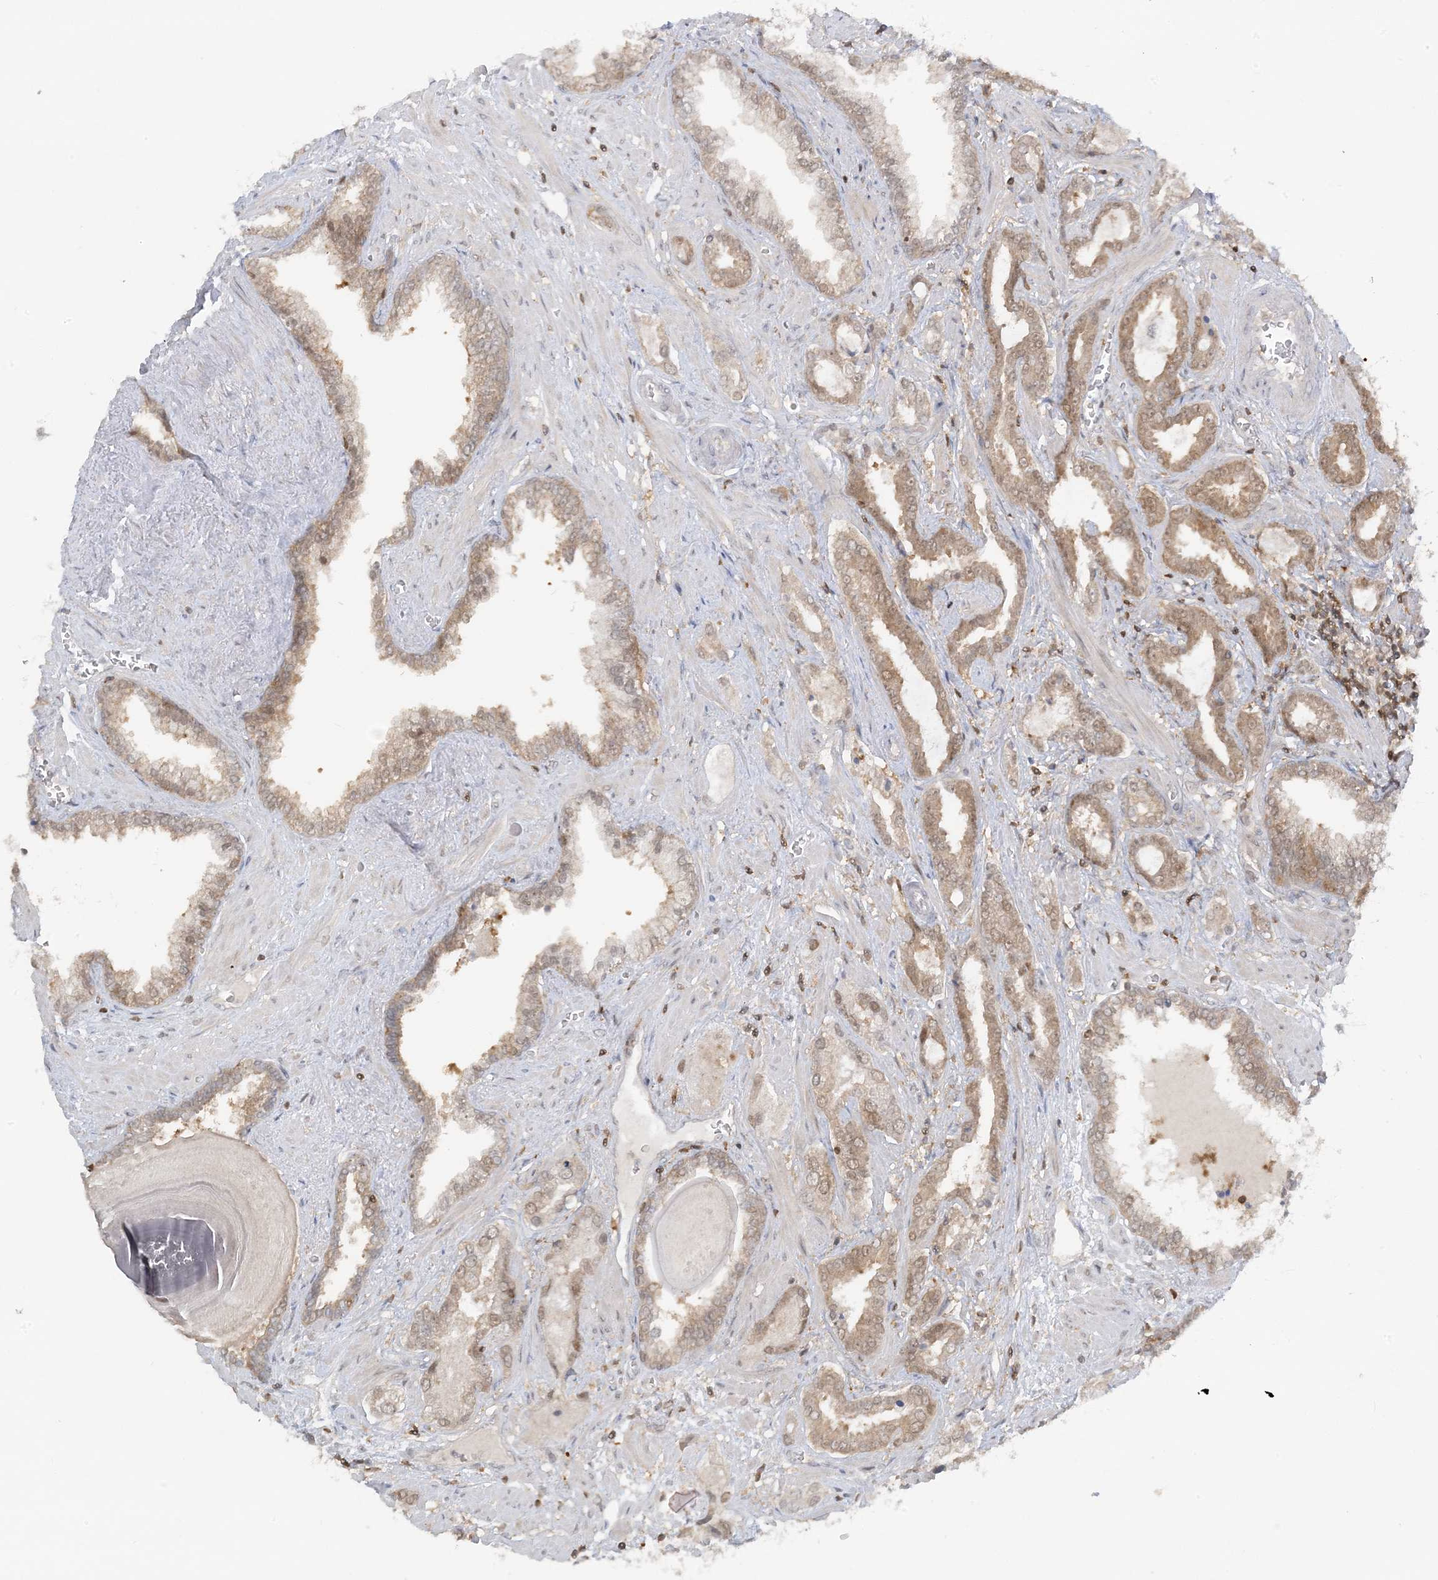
{"staining": {"intensity": "moderate", "quantity": ">75%", "location": "cytoplasmic/membranous,nuclear"}, "tissue": "prostate cancer", "cell_type": "Tumor cells", "image_type": "cancer", "snomed": [{"axis": "morphology", "description": "Adenocarcinoma, High grade"}, {"axis": "topography", "description": "Prostate and seminal vesicle, NOS"}], "caption": "Moderate cytoplasmic/membranous and nuclear protein staining is seen in about >75% of tumor cells in adenocarcinoma (high-grade) (prostate).", "gene": "OGA", "patient": {"sex": "male", "age": 67}}